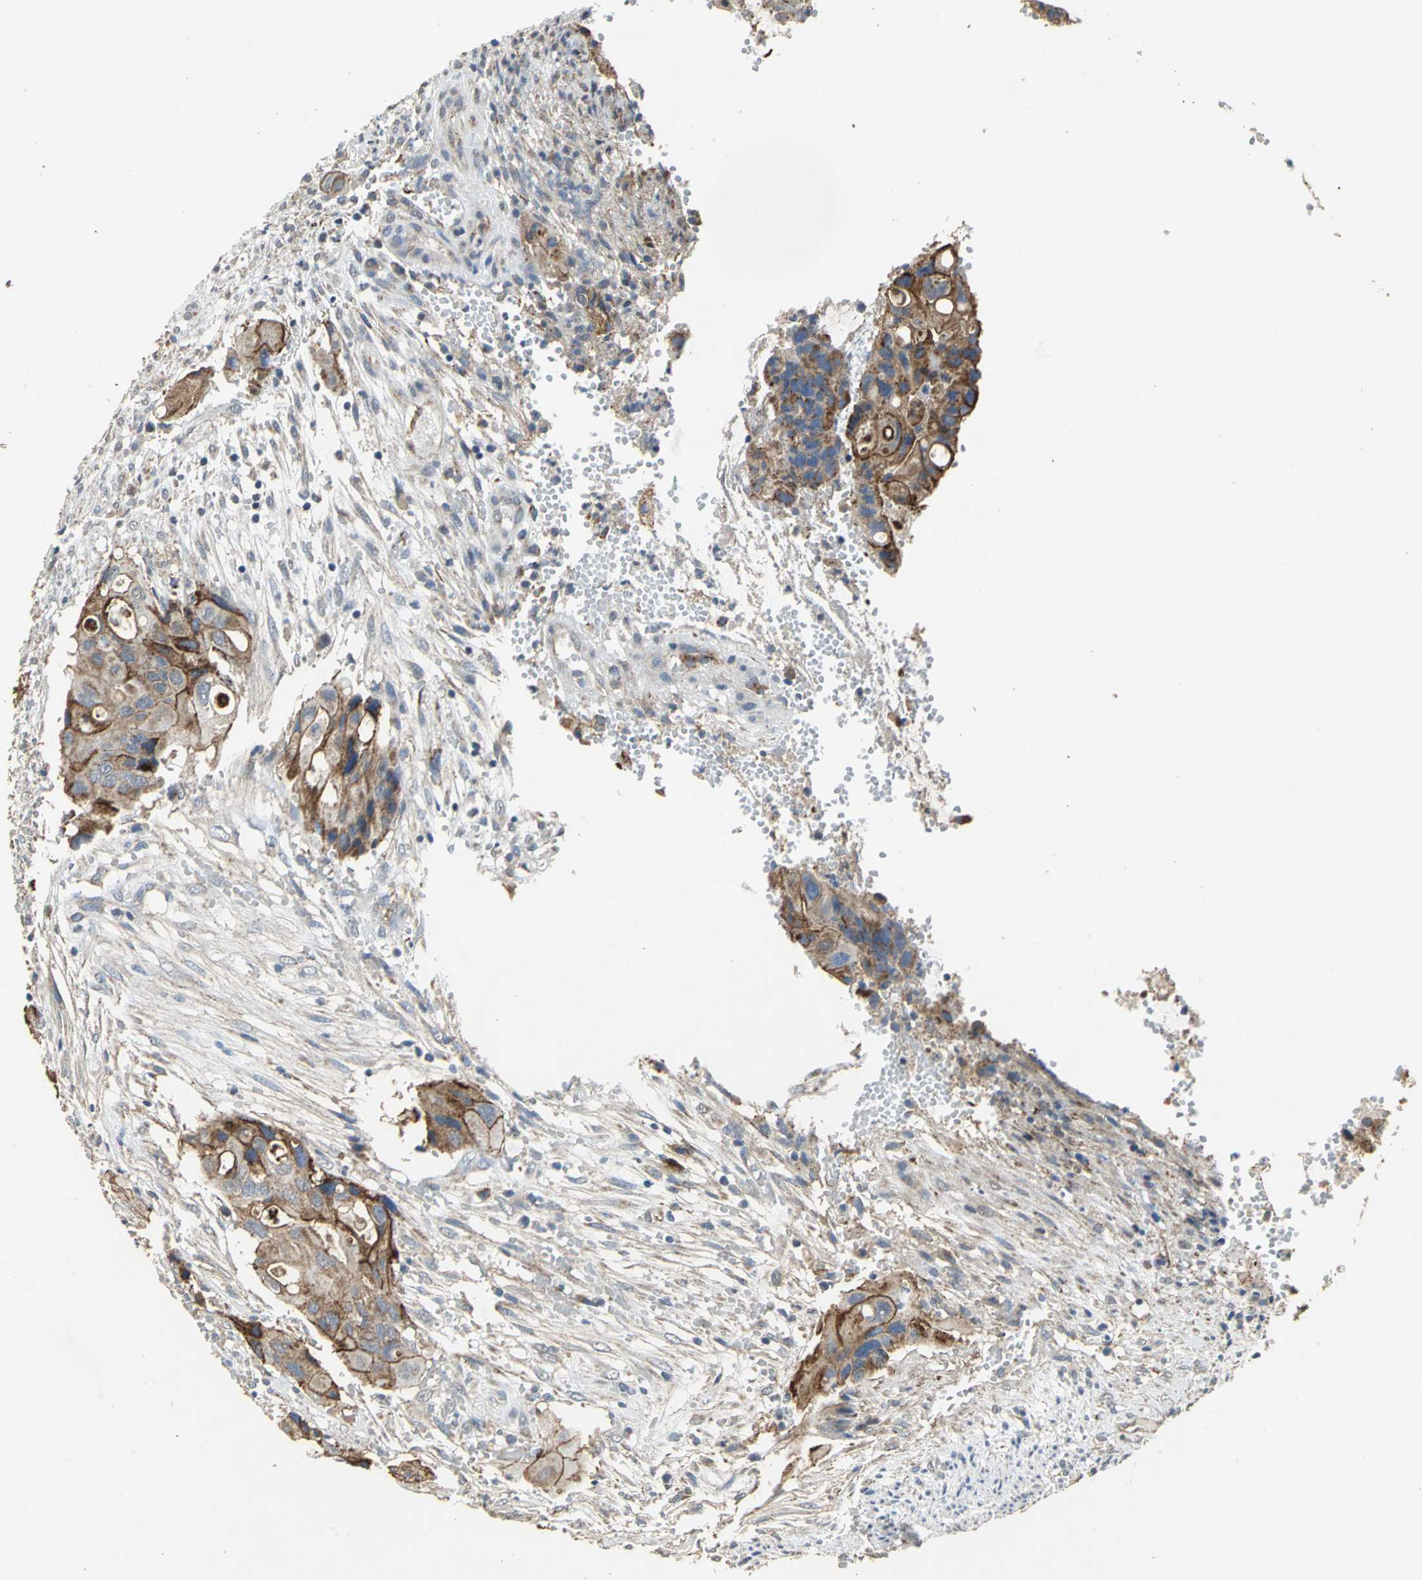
{"staining": {"intensity": "strong", "quantity": ">75%", "location": "cytoplasmic/membranous"}, "tissue": "colorectal cancer", "cell_type": "Tumor cells", "image_type": "cancer", "snomed": [{"axis": "morphology", "description": "Adenocarcinoma, NOS"}, {"axis": "topography", "description": "Colon"}], "caption": "An immunohistochemistry (IHC) photomicrograph of neoplastic tissue is shown. Protein staining in brown labels strong cytoplasmic/membranous positivity in colorectal adenocarcinoma within tumor cells.", "gene": "NDUFB5", "patient": {"sex": "female", "age": 57}}